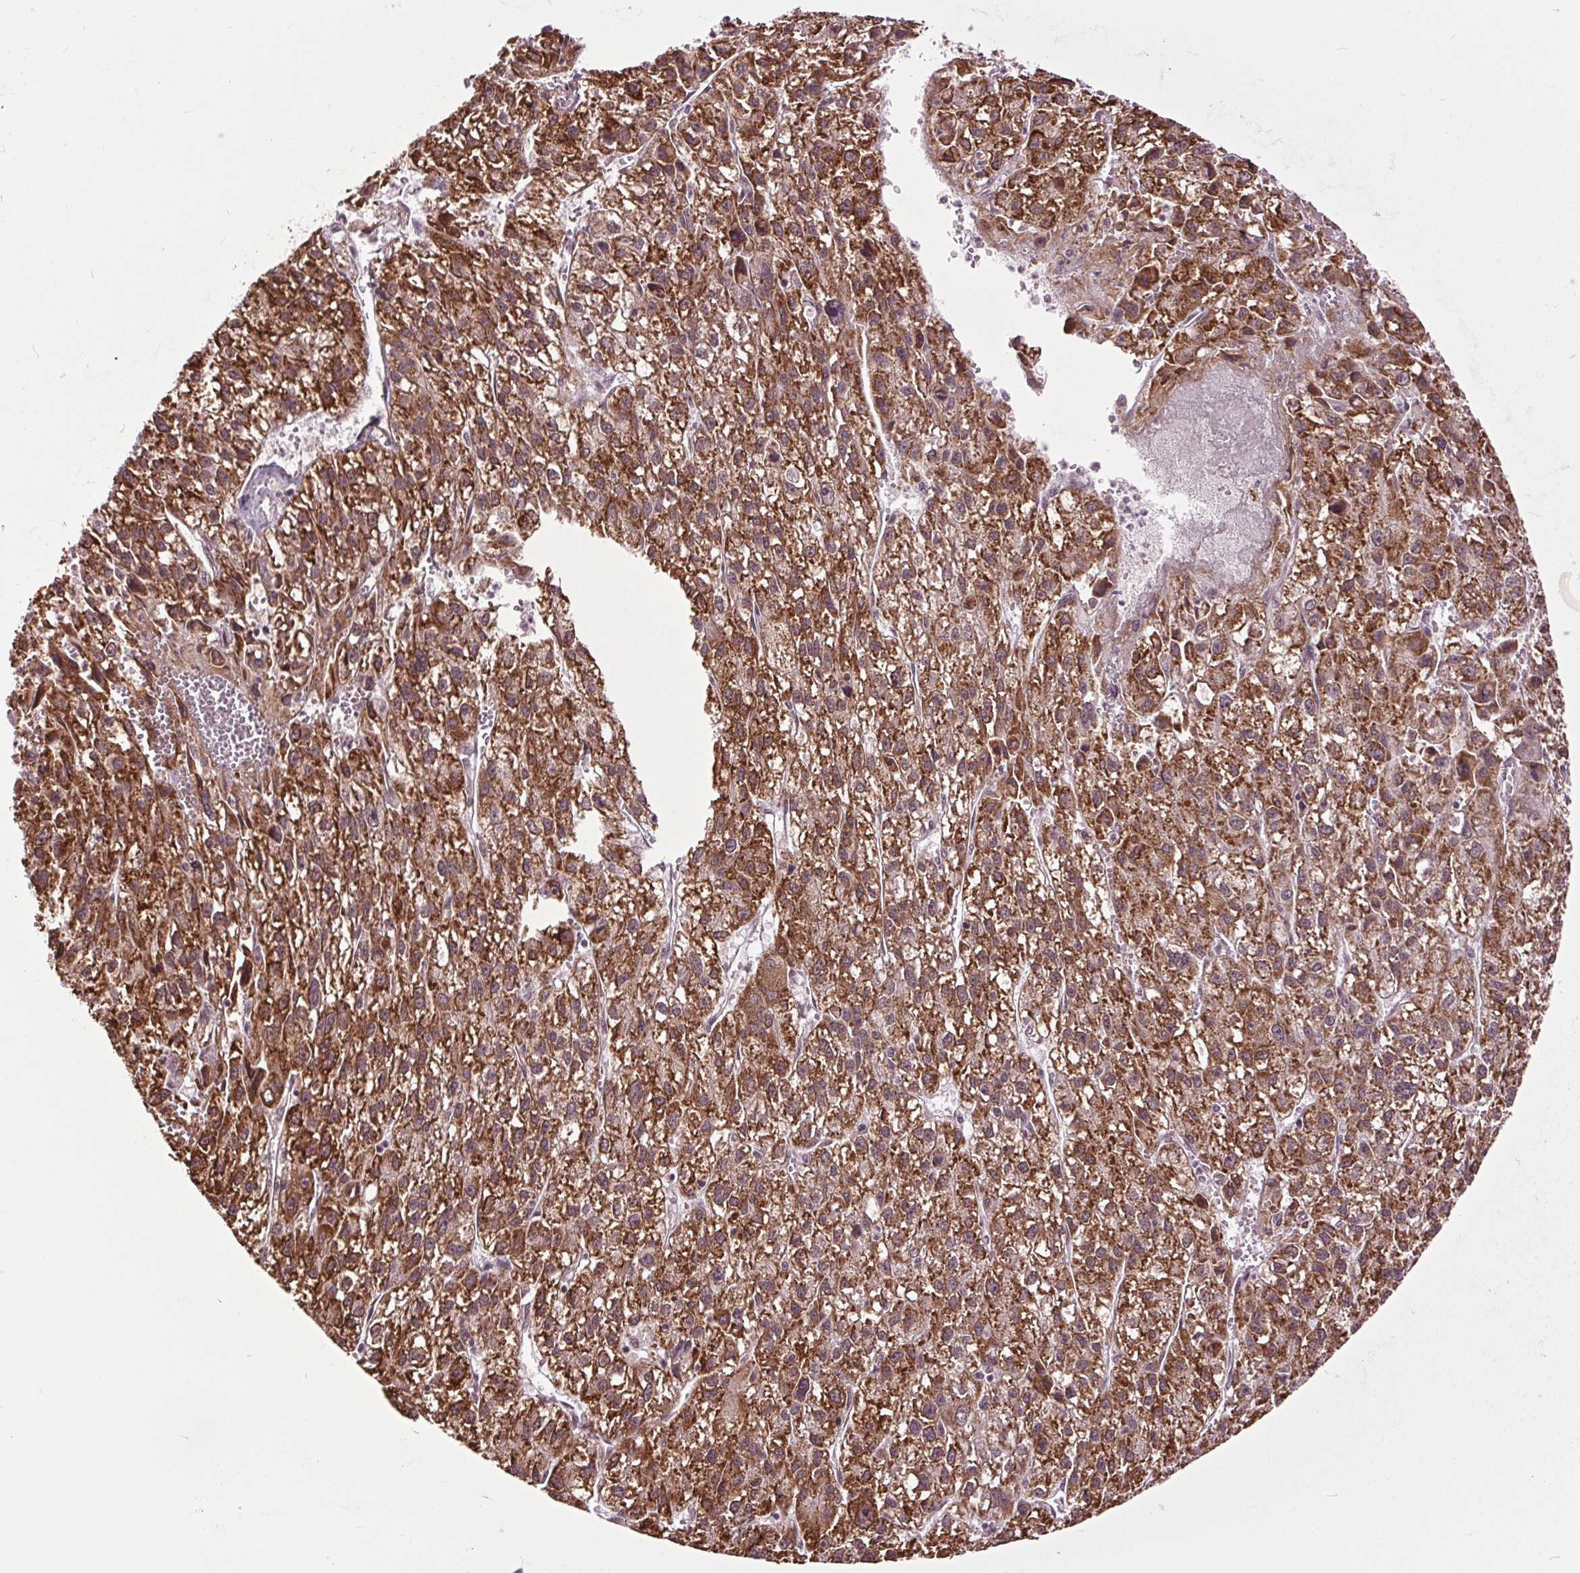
{"staining": {"intensity": "strong", "quantity": ">75%", "location": "cytoplasmic/membranous"}, "tissue": "liver cancer", "cell_type": "Tumor cells", "image_type": "cancer", "snomed": [{"axis": "morphology", "description": "Carcinoma, Hepatocellular, NOS"}, {"axis": "topography", "description": "Liver"}], "caption": "Immunohistochemistry (IHC) photomicrograph of neoplastic tissue: liver hepatocellular carcinoma stained using immunohistochemistry displays high levels of strong protein expression localized specifically in the cytoplasmic/membranous of tumor cells, appearing as a cytoplasmic/membranous brown color.", "gene": "HAUS5", "patient": {"sex": "female", "age": 70}}